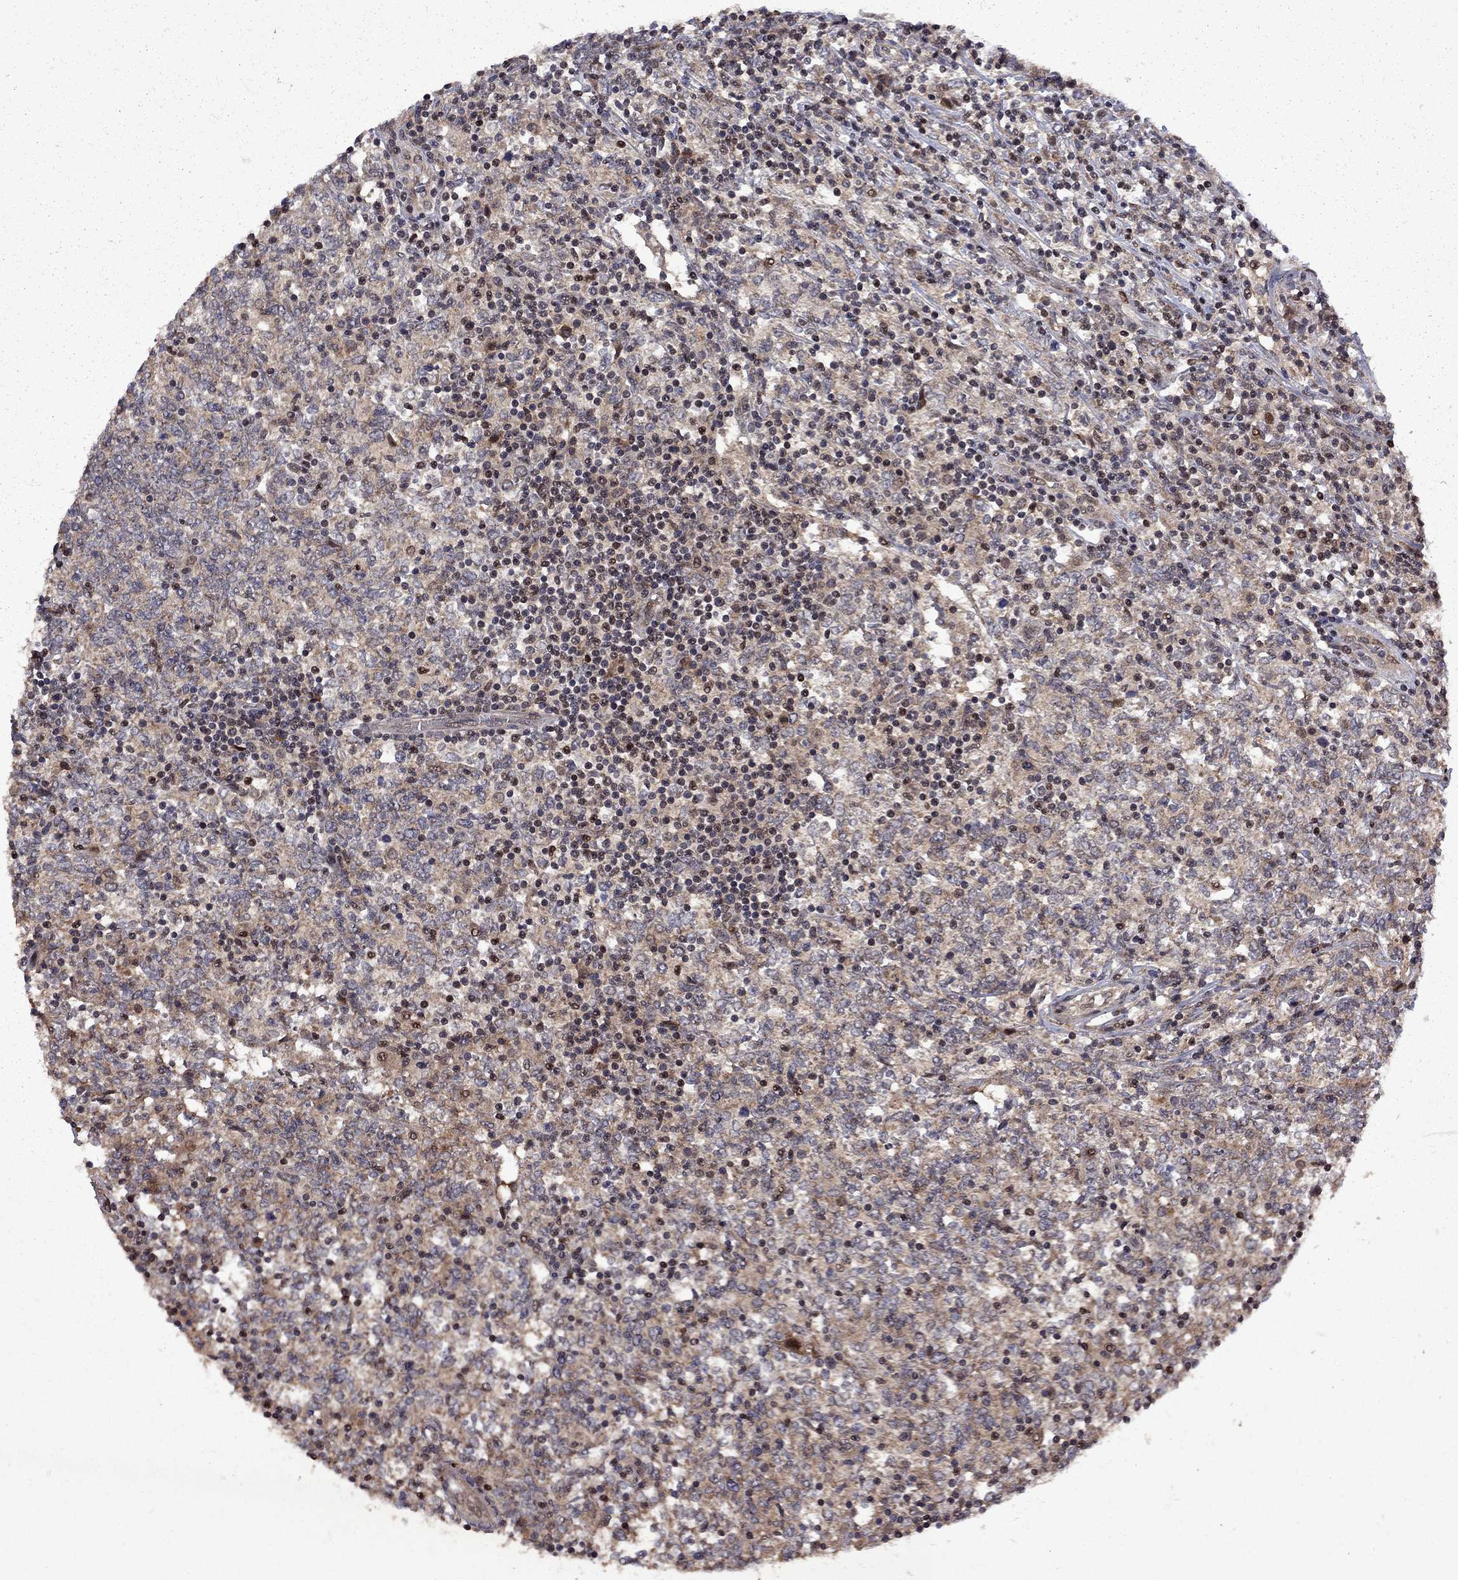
{"staining": {"intensity": "weak", "quantity": "25%-75%", "location": "nuclear"}, "tissue": "lymphoma", "cell_type": "Tumor cells", "image_type": "cancer", "snomed": [{"axis": "morphology", "description": "Malignant lymphoma, non-Hodgkin's type, High grade"}, {"axis": "topography", "description": "Lymph node"}], "caption": "An image of human malignant lymphoma, non-Hodgkin's type (high-grade) stained for a protein shows weak nuclear brown staining in tumor cells. (IHC, brightfield microscopy, high magnification).", "gene": "IPP", "patient": {"sex": "female", "age": 84}}